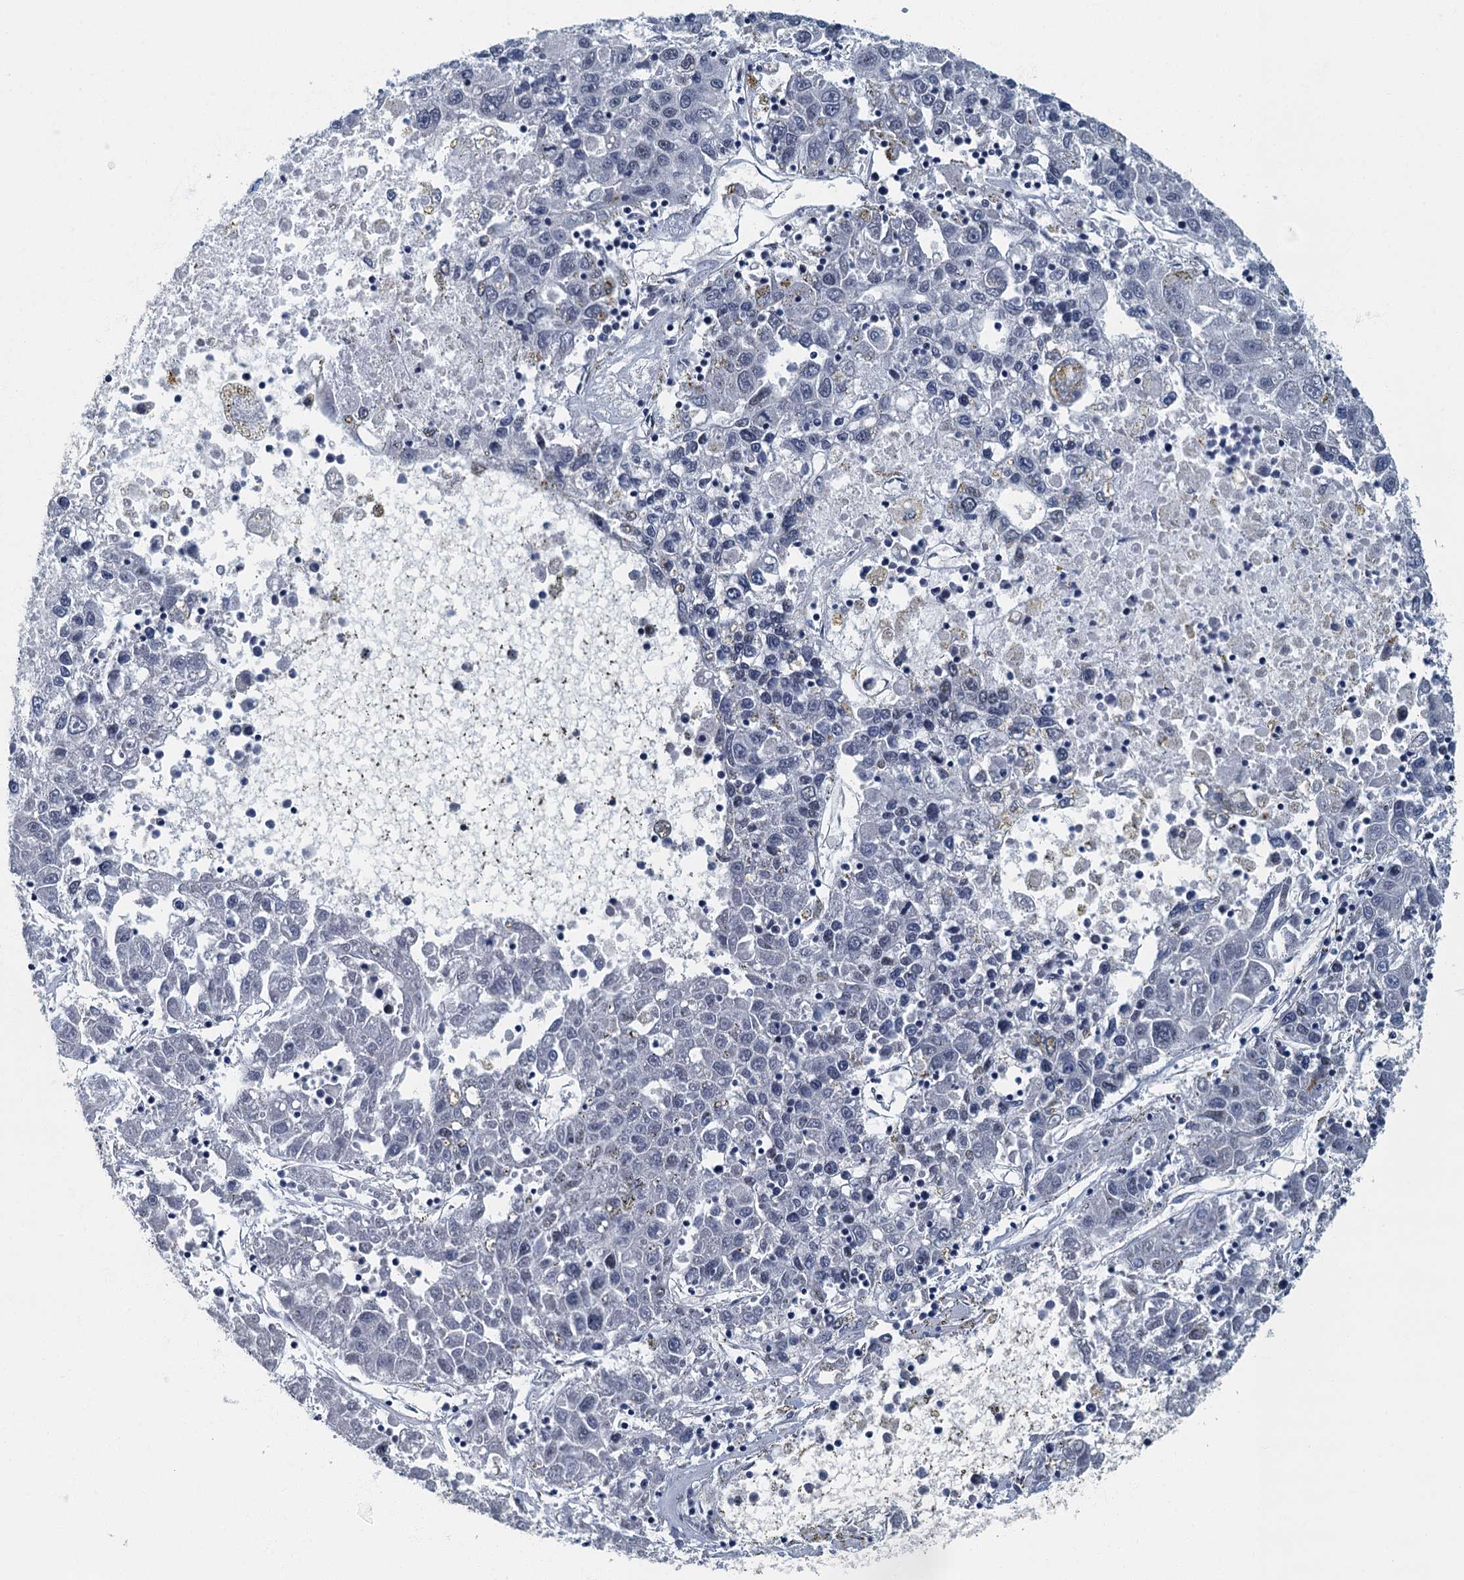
{"staining": {"intensity": "negative", "quantity": "none", "location": "none"}, "tissue": "liver cancer", "cell_type": "Tumor cells", "image_type": "cancer", "snomed": [{"axis": "morphology", "description": "Carcinoma, Hepatocellular, NOS"}, {"axis": "topography", "description": "Liver"}], "caption": "This photomicrograph is of liver hepatocellular carcinoma stained with immunohistochemistry to label a protein in brown with the nuclei are counter-stained blue. There is no positivity in tumor cells. (Immunohistochemistry (ihc), brightfield microscopy, high magnification).", "gene": "GADL1", "patient": {"sex": "male", "age": 49}}